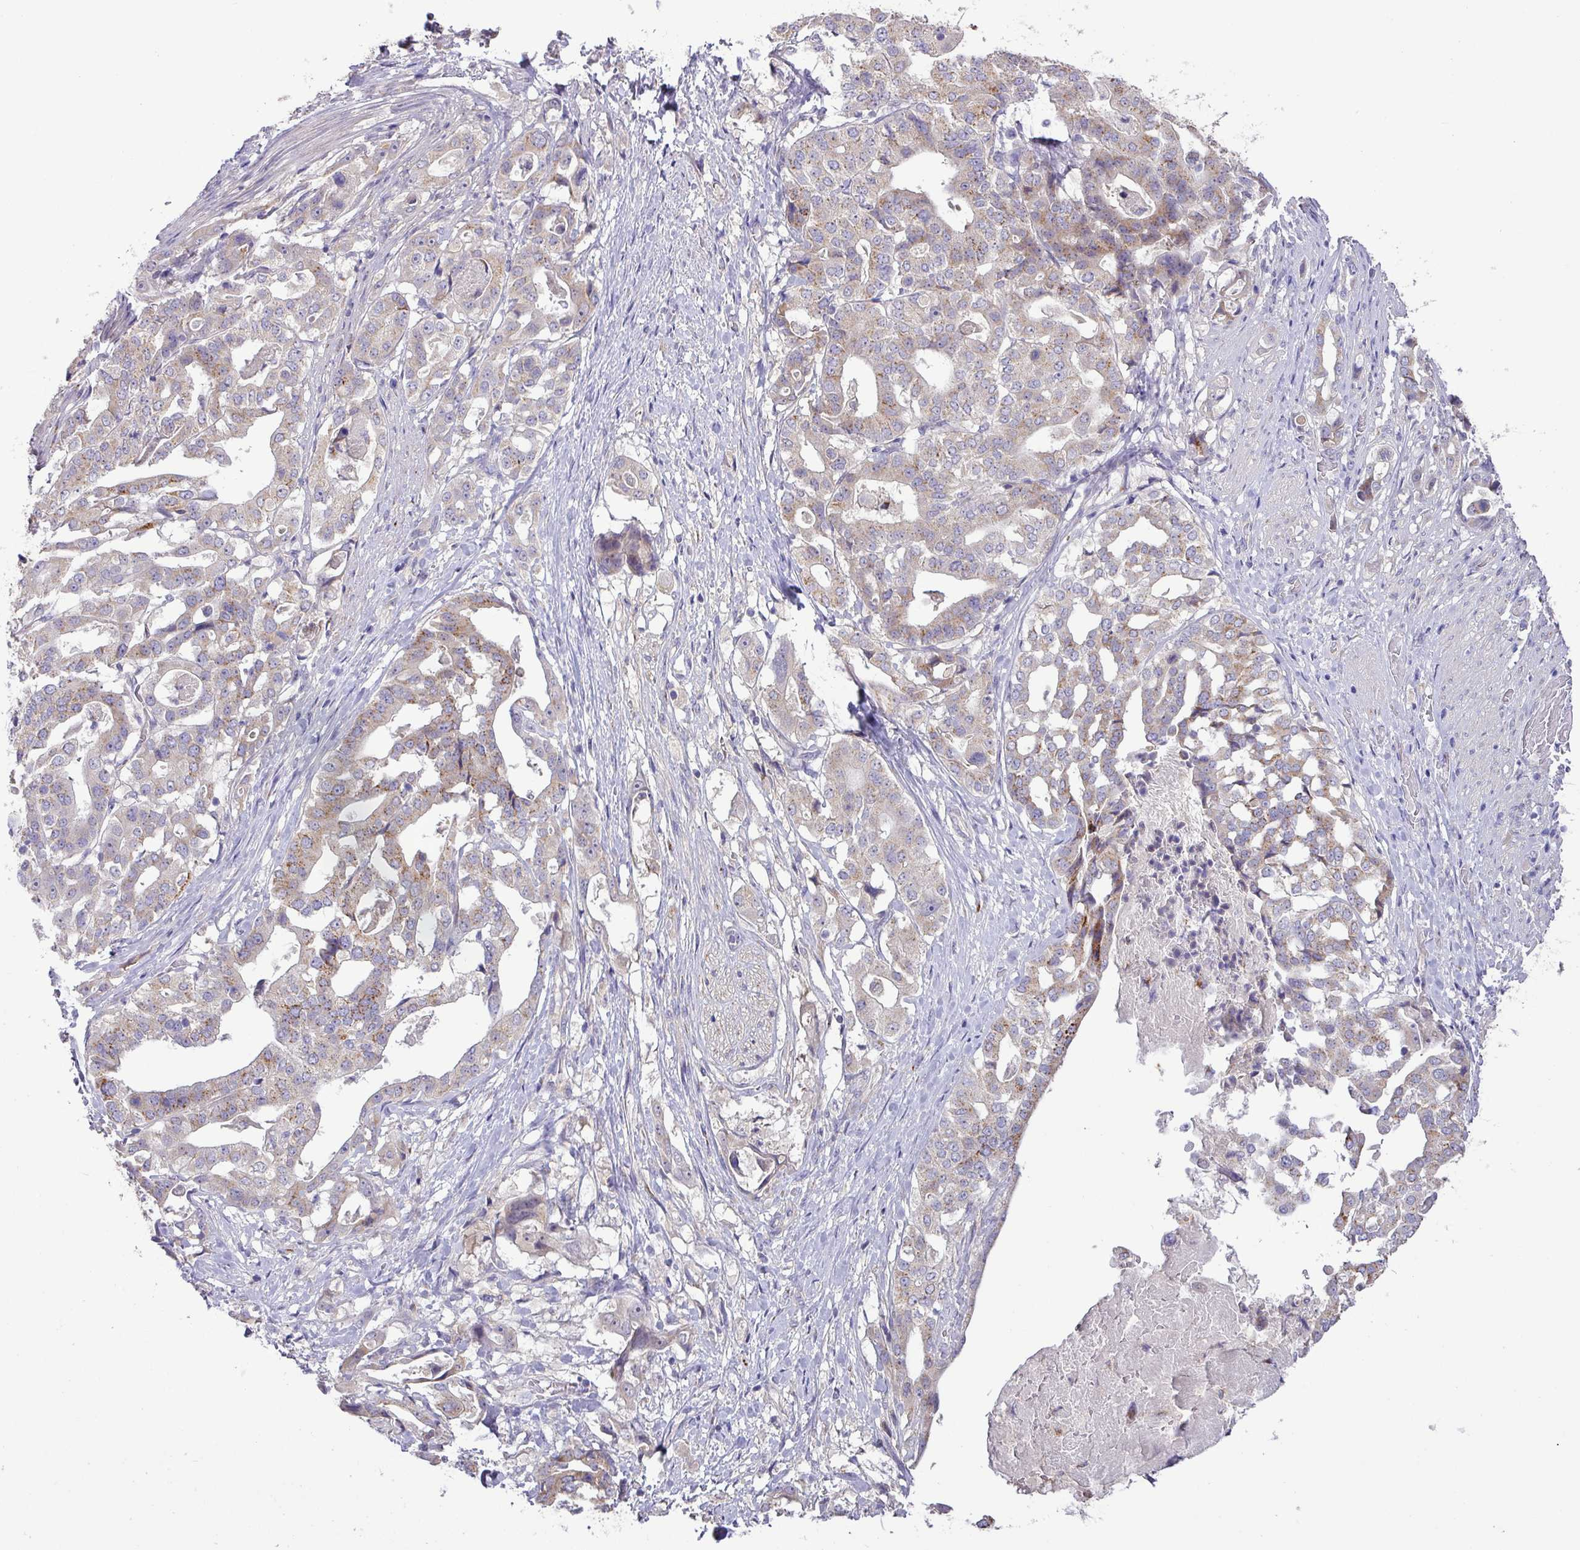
{"staining": {"intensity": "weak", "quantity": "25%-75%", "location": "cytoplasmic/membranous"}, "tissue": "stomach cancer", "cell_type": "Tumor cells", "image_type": "cancer", "snomed": [{"axis": "morphology", "description": "Adenocarcinoma, NOS"}, {"axis": "topography", "description": "Stomach"}], "caption": "A photomicrograph of human adenocarcinoma (stomach) stained for a protein reveals weak cytoplasmic/membranous brown staining in tumor cells.", "gene": "GALNT12", "patient": {"sex": "male", "age": 48}}